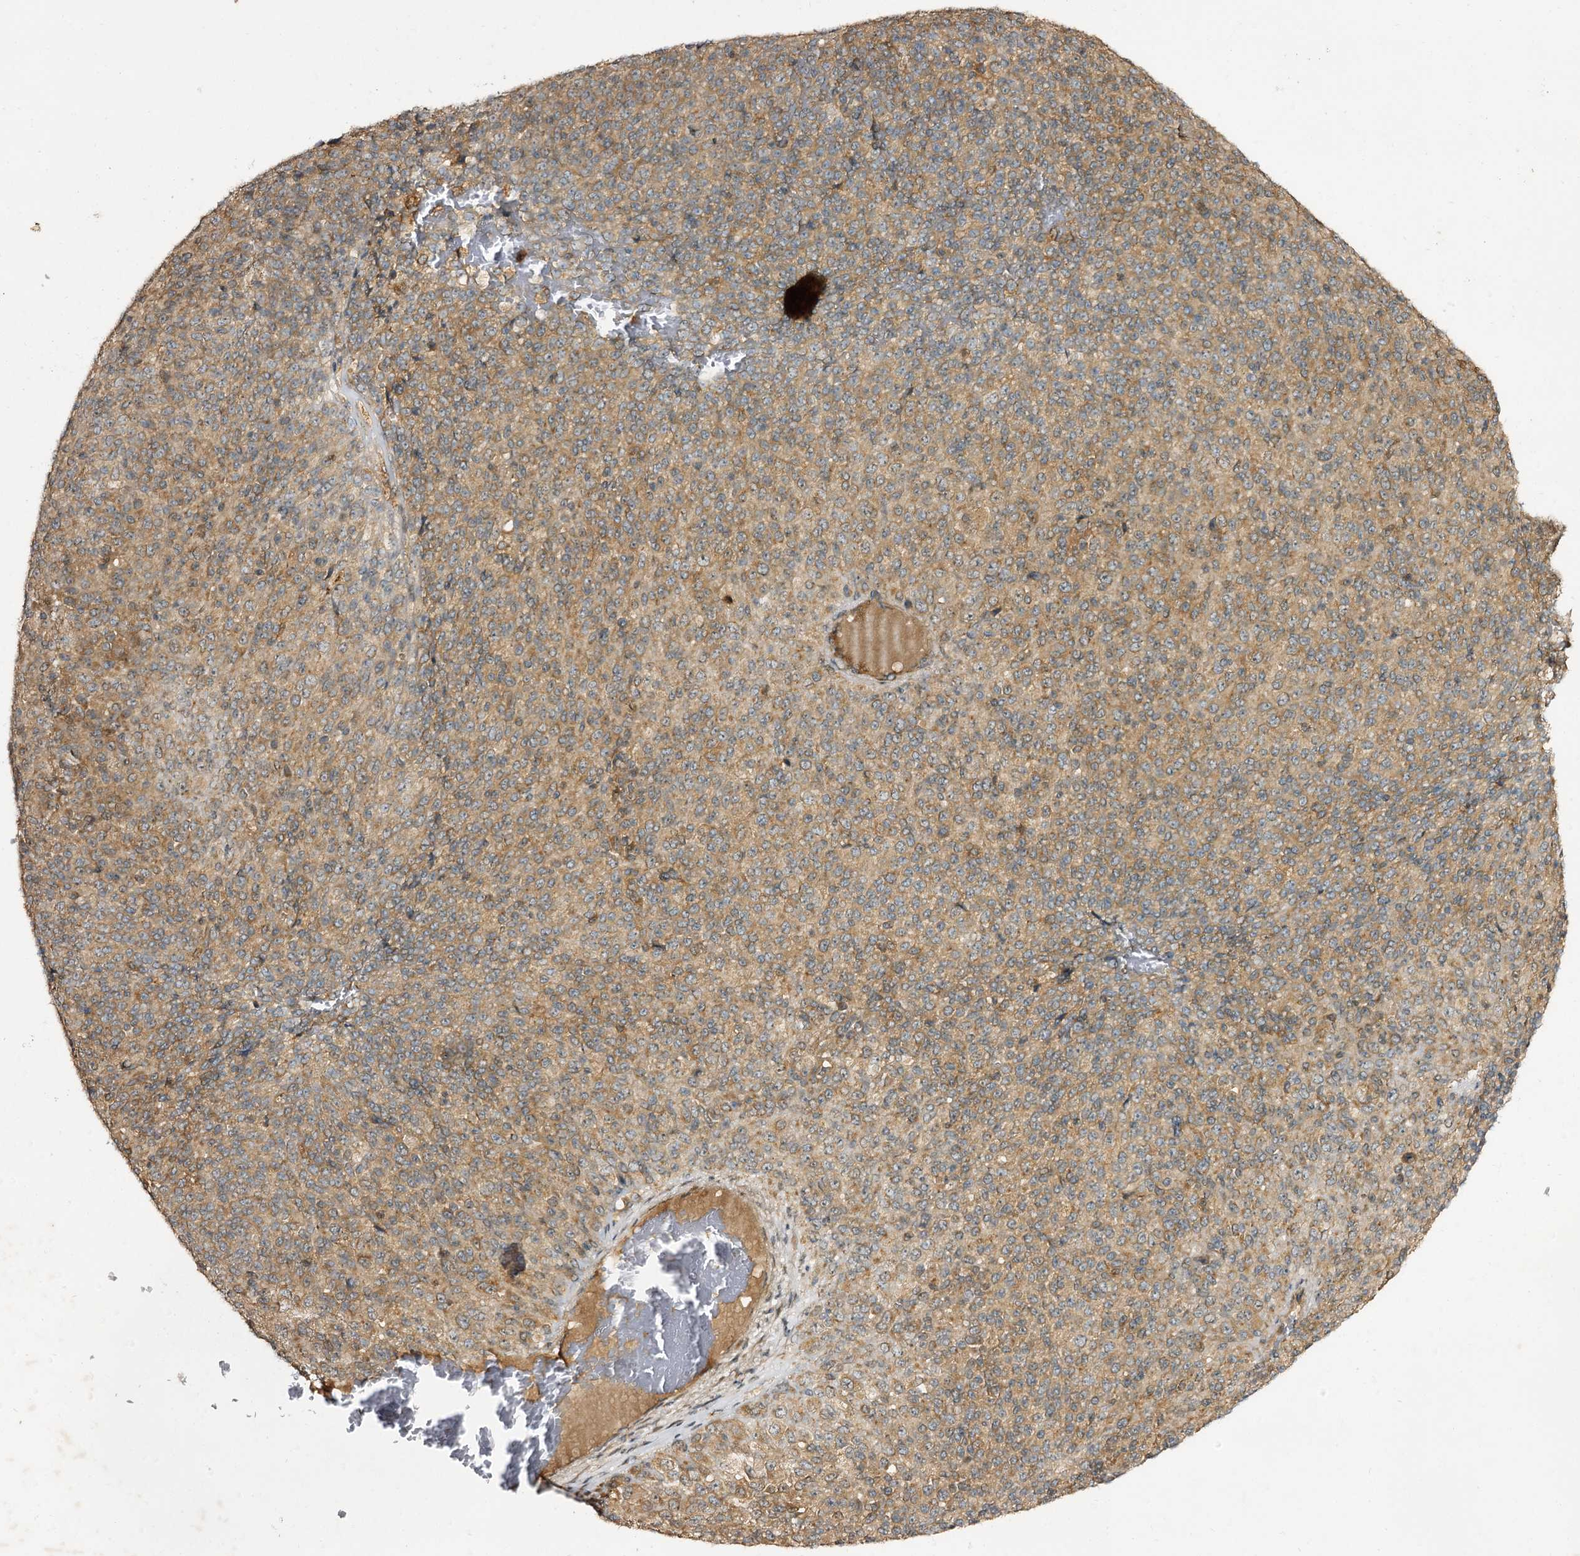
{"staining": {"intensity": "moderate", "quantity": ">75%", "location": "cytoplasmic/membranous"}, "tissue": "melanoma", "cell_type": "Tumor cells", "image_type": "cancer", "snomed": [{"axis": "morphology", "description": "Malignant melanoma, Metastatic site"}, {"axis": "topography", "description": "Brain"}], "caption": "The image demonstrates staining of malignant melanoma (metastatic site), revealing moderate cytoplasmic/membranous protein expression (brown color) within tumor cells. (IHC, brightfield microscopy, high magnification).", "gene": "C11orf80", "patient": {"sex": "female", "age": 56}}